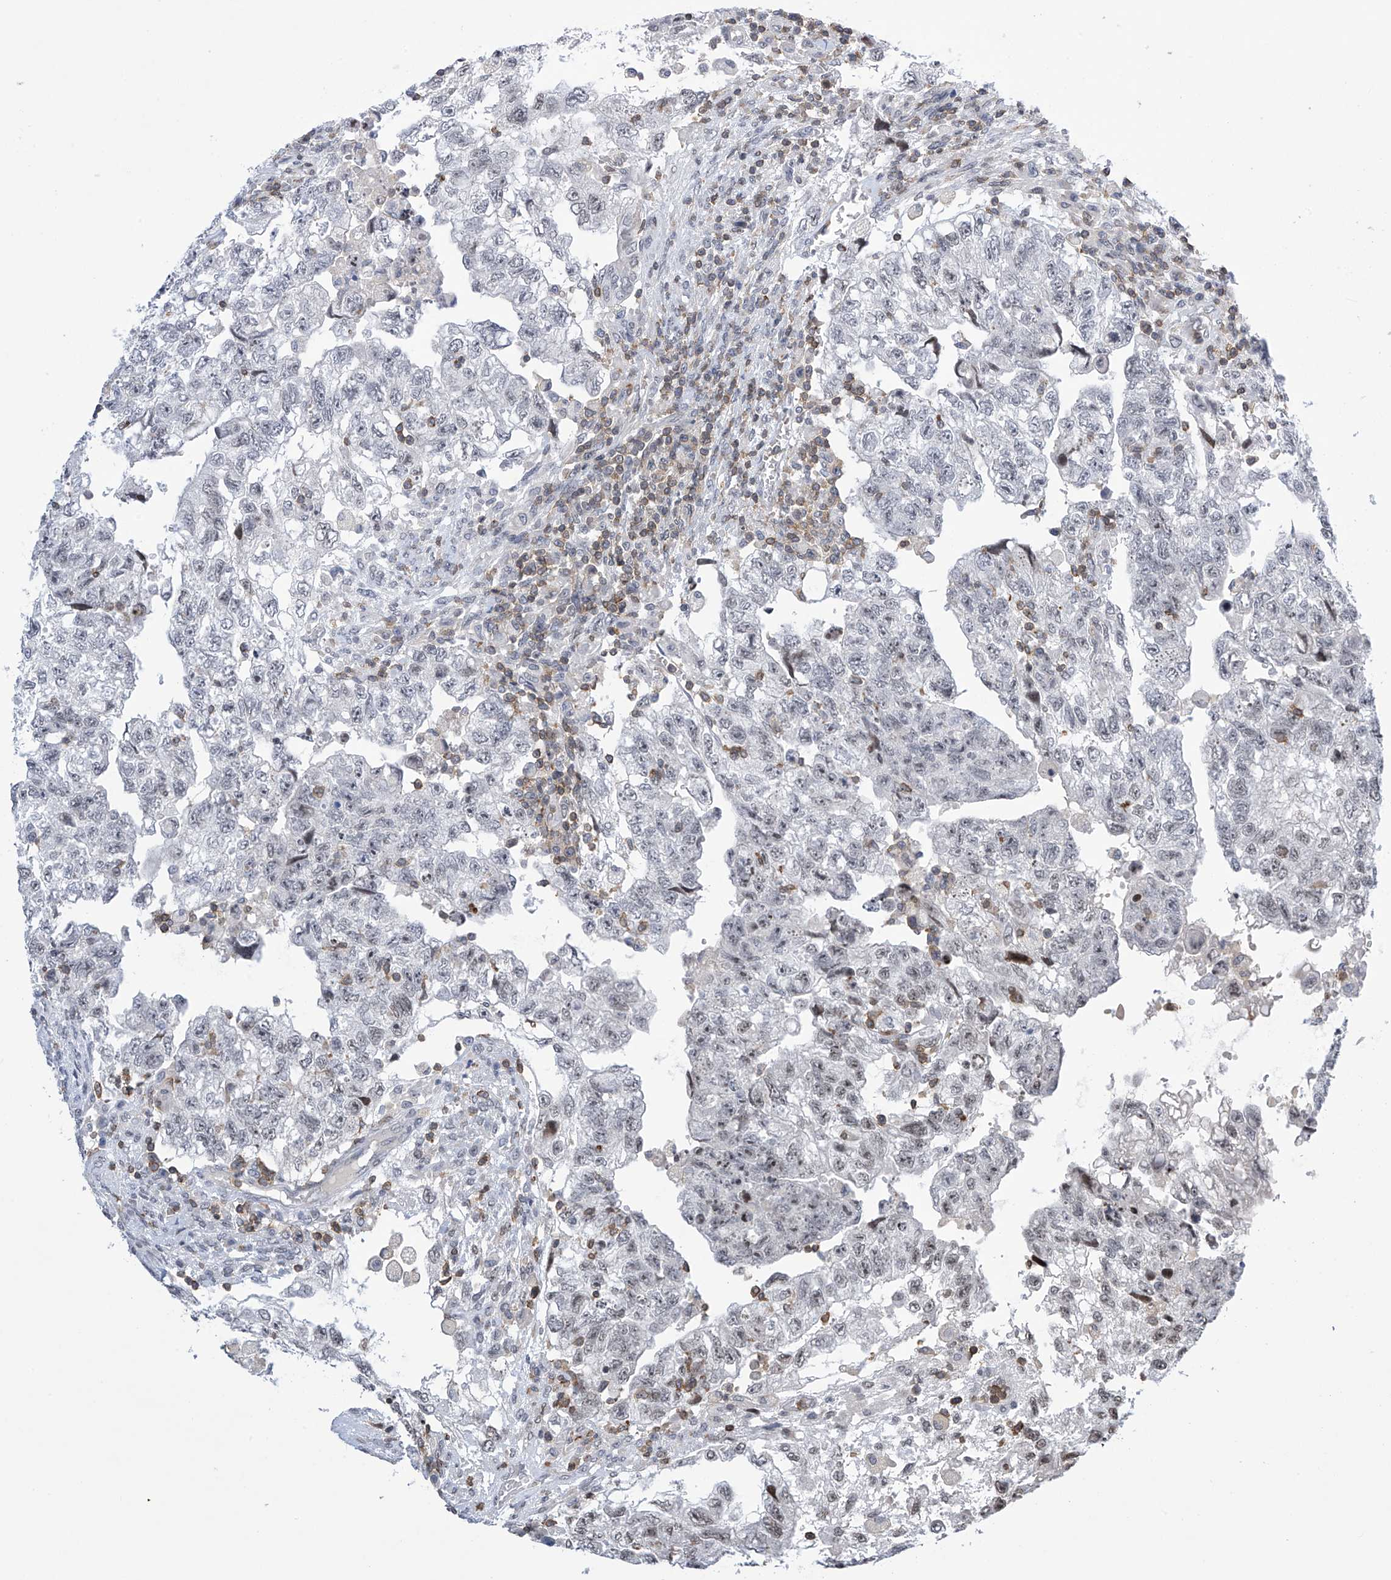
{"staining": {"intensity": "negative", "quantity": "none", "location": "none"}, "tissue": "testis cancer", "cell_type": "Tumor cells", "image_type": "cancer", "snomed": [{"axis": "morphology", "description": "Carcinoma, Embryonal, NOS"}, {"axis": "topography", "description": "Testis"}], "caption": "The photomicrograph displays no significant expression in tumor cells of testis cancer (embryonal carcinoma).", "gene": "MSL3", "patient": {"sex": "male", "age": 36}}